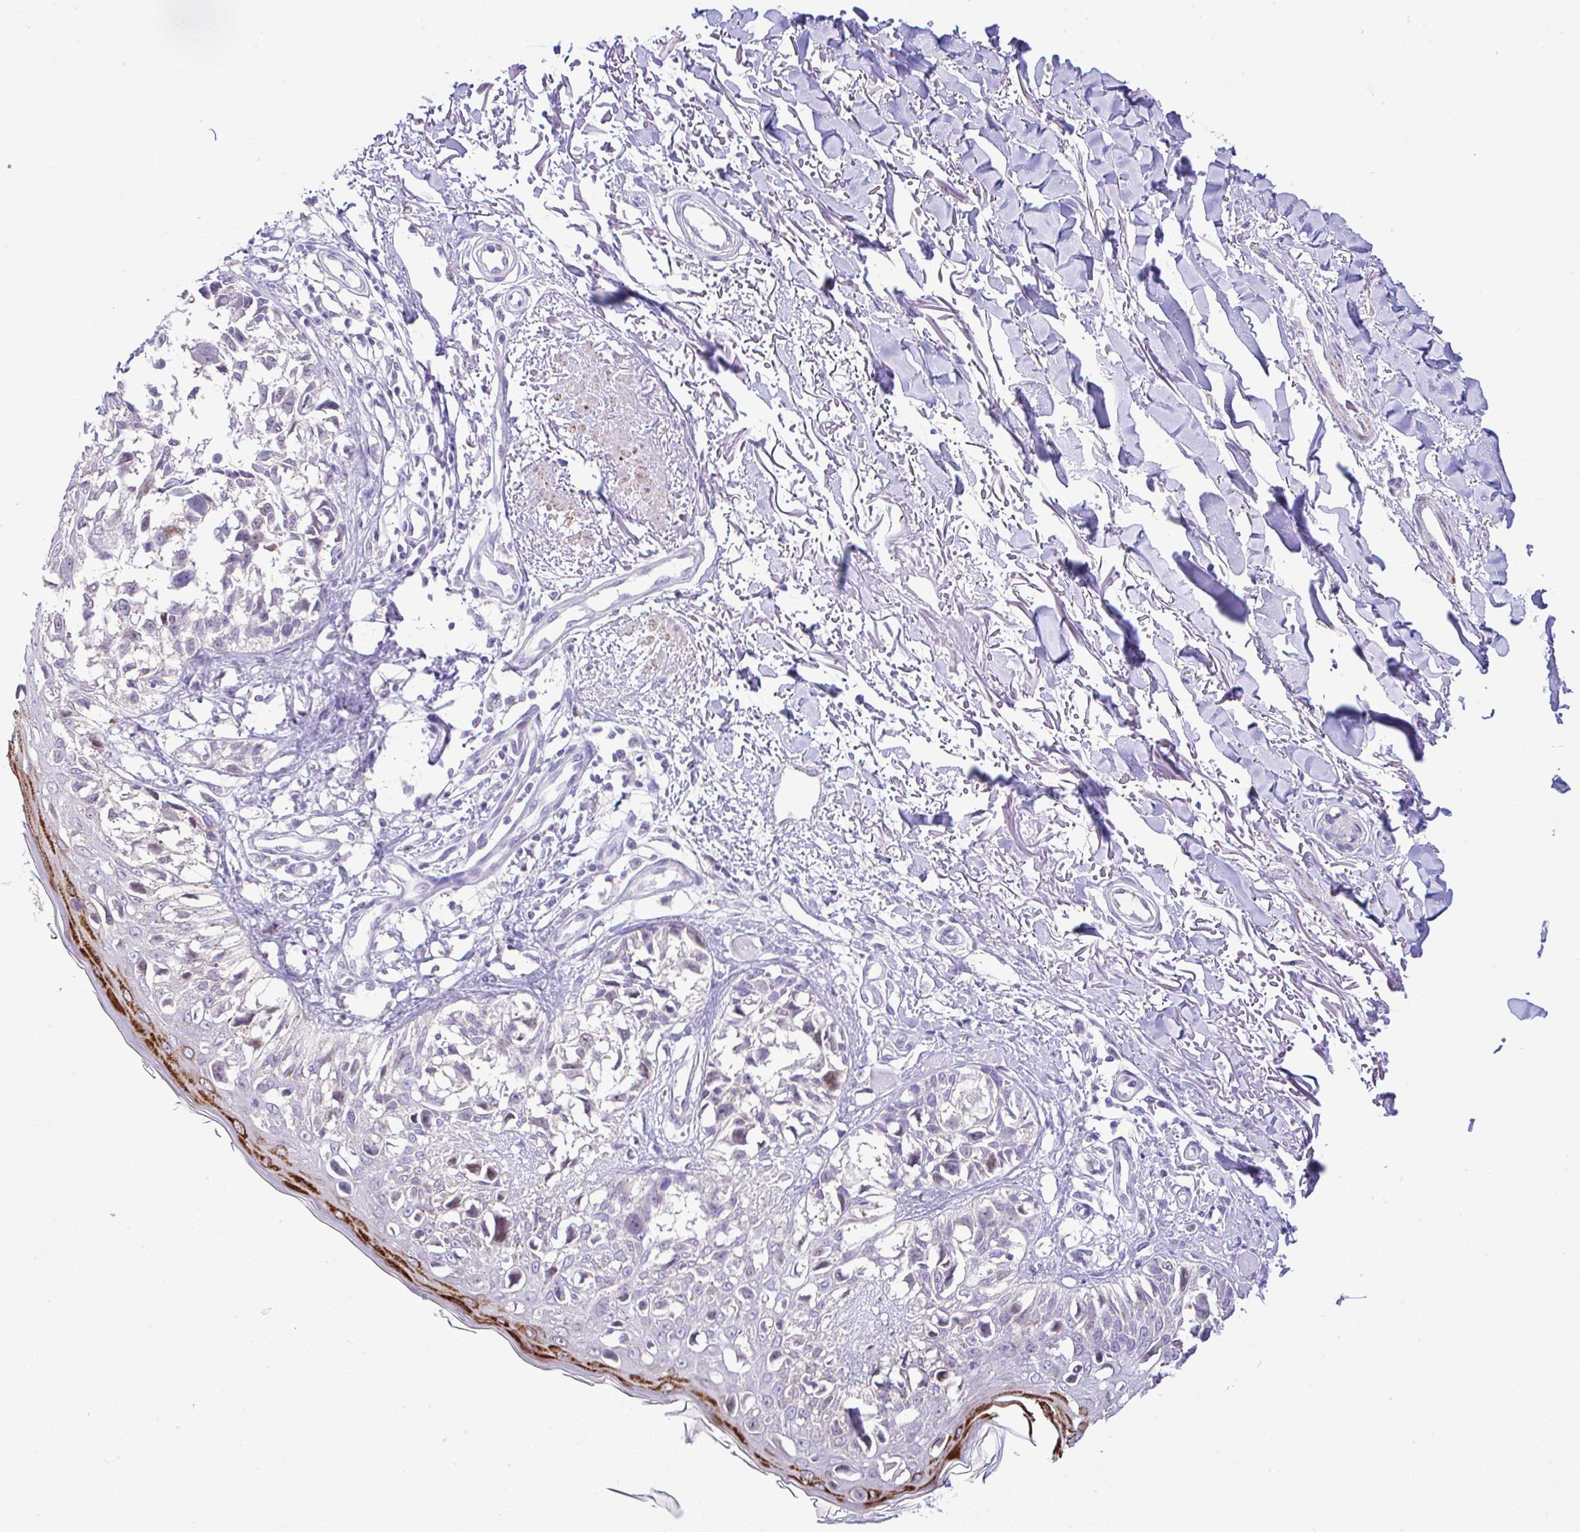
{"staining": {"intensity": "negative", "quantity": "none", "location": "none"}, "tissue": "melanoma", "cell_type": "Tumor cells", "image_type": "cancer", "snomed": [{"axis": "morphology", "description": "Malignant melanoma, NOS"}, {"axis": "topography", "description": "Skin"}], "caption": "This is an immunohistochemistry photomicrograph of malignant melanoma. There is no positivity in tumor cells.", "gene": "CTU1", "patient": {"sex": "male", "age": 73}}